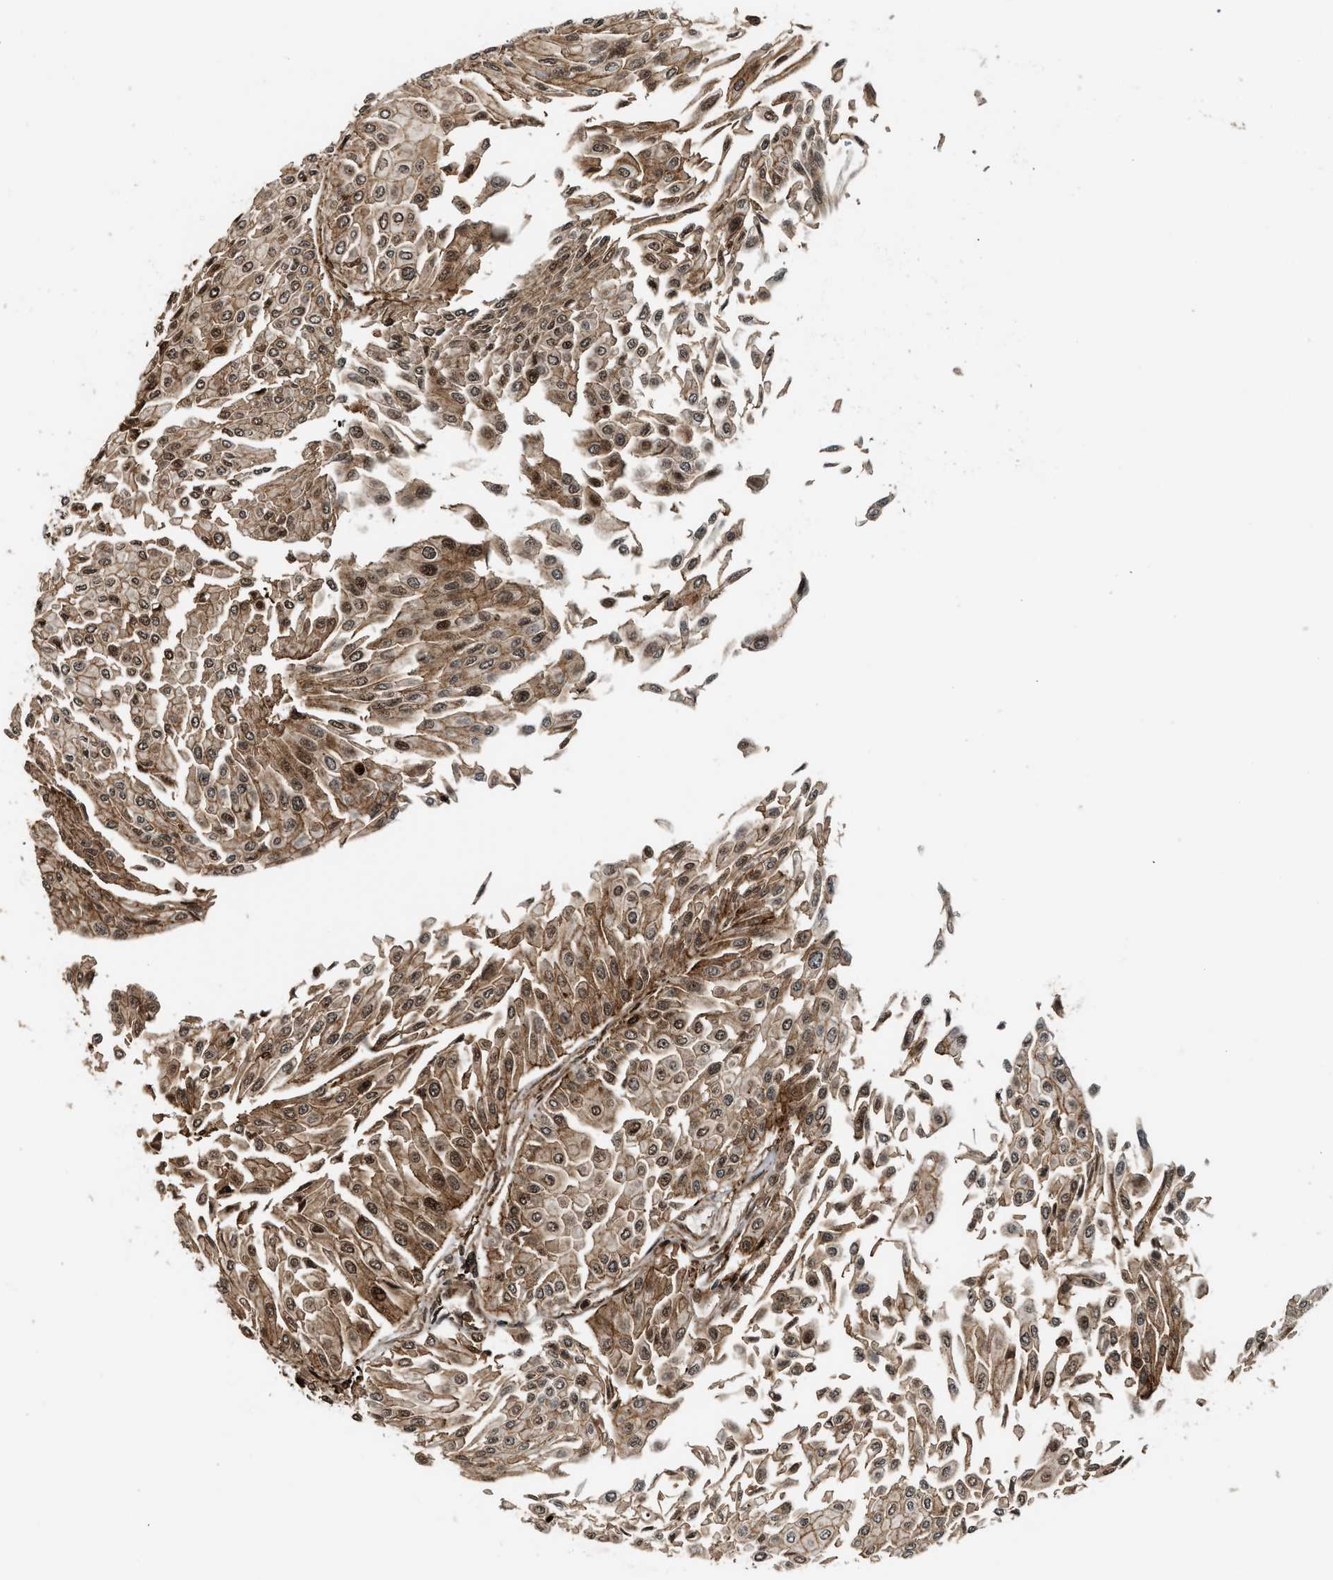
{"staining": {"intensity": "moderate", "quantity": ">75%", "location": "cytoplasmic/membranous,nuclear"}, "tissue": "urothelial cancer", "cell_type": "Tumor cells", "image_type": "cancer", "snomed": [{"axis": "morphology", "description": "Urothelial carcinoma, Low grade"}, {"axis": "topography", "description": "Urinary bladder"}], "caption": "Brown immunohistochemical staining in urothelial carcinoma (low-grade) demonstrates moderate cytoplasmic/membranous and nuclear expression in about >75% of tumor cells.", "gene": "MDM2", "patient": {"sex": "female", "age": 60}}